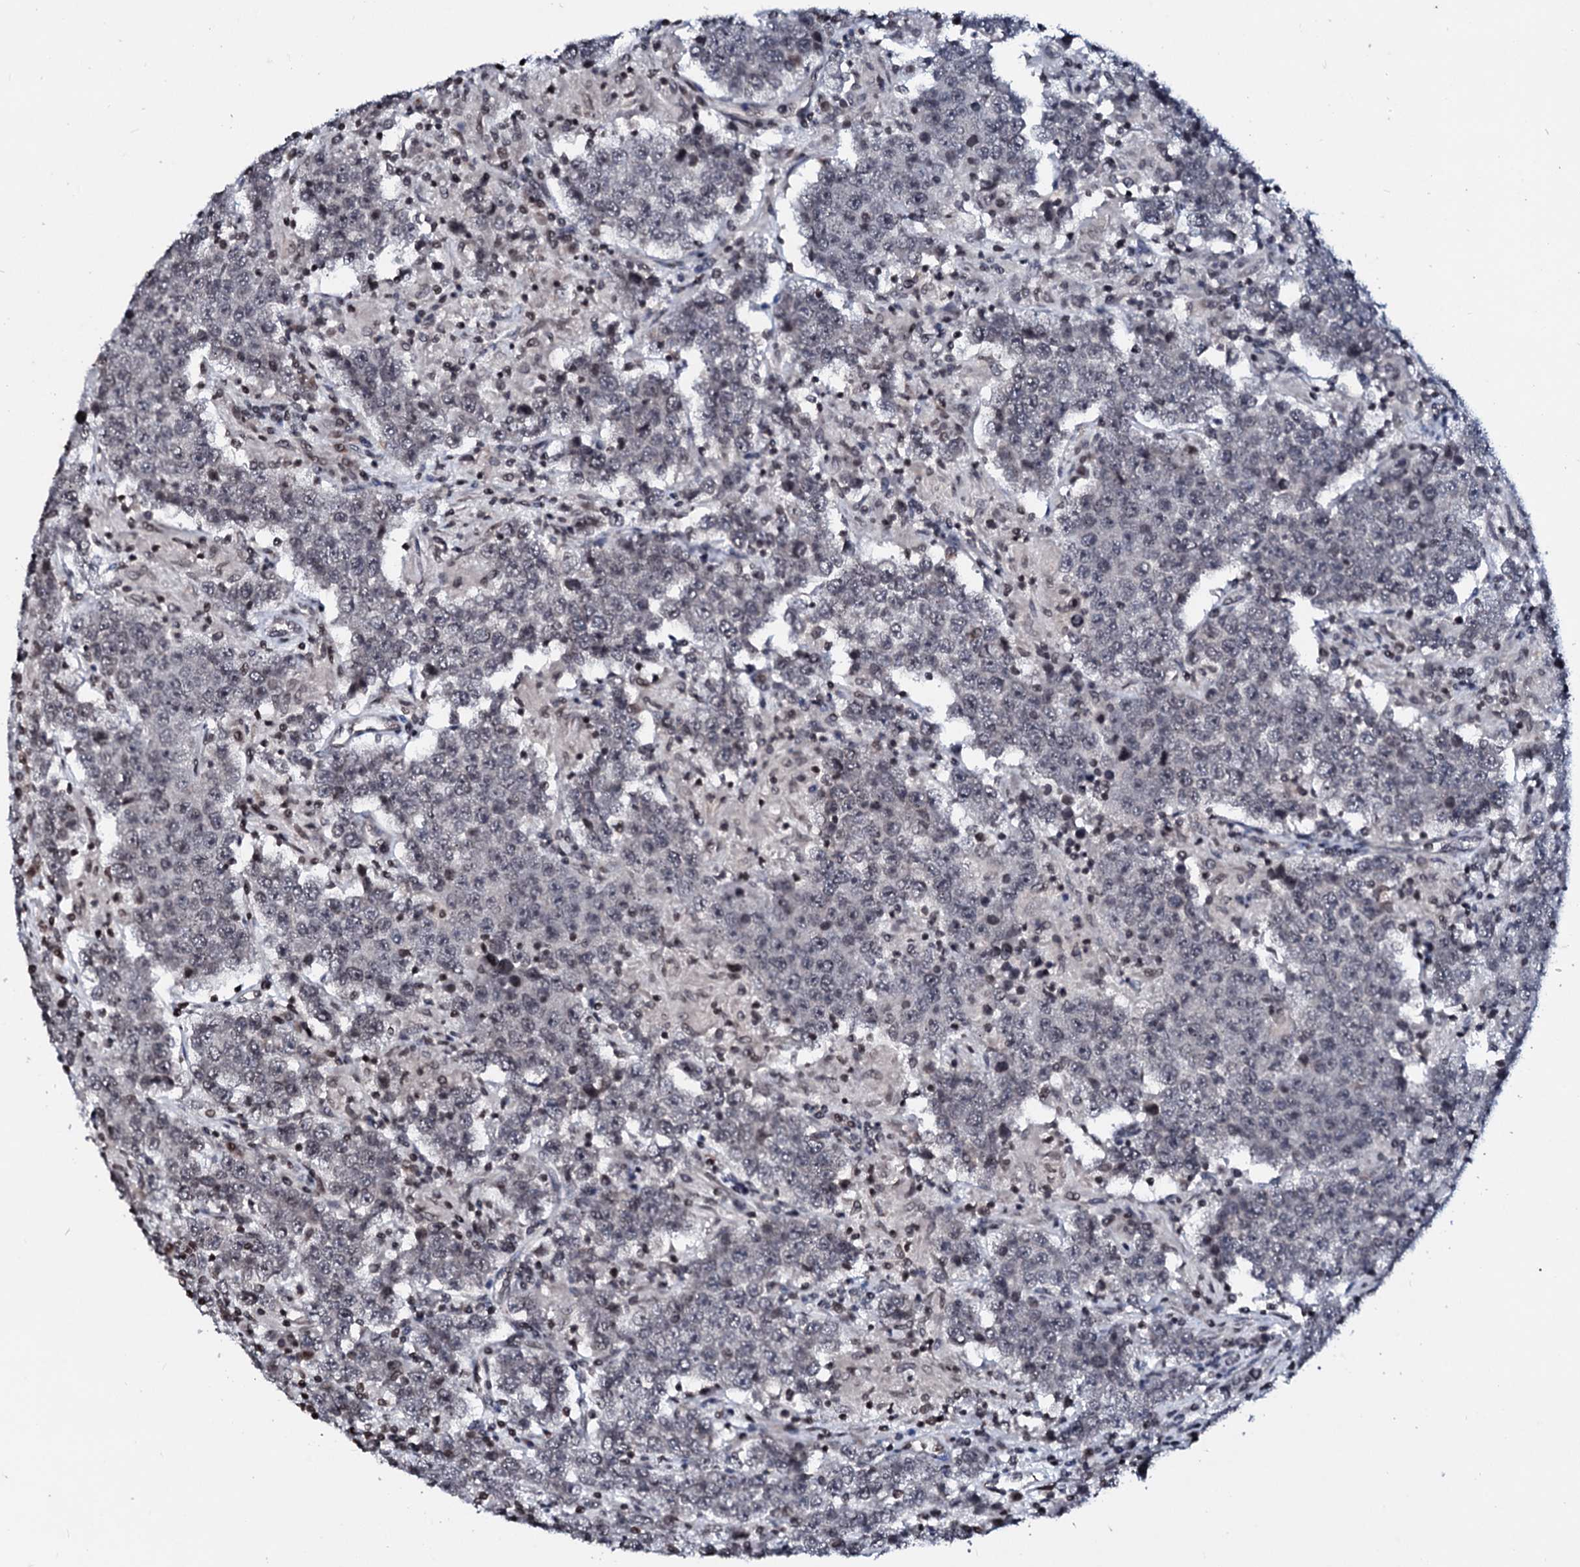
{"staining": {"intensity": "negative", "quantity": "none", "location": "none"}, "tissue": "testis cancer", "cell_type": "Tumor cells", "image_type": "cancer", "snomed": [{"axis": "morphology", "description": "Normal tissue, NOS"}, {"axis": "morphology", "description": "Urothelial carcinoma, High grade"}, {"axis": "morphology", "description": "Seminoma, NOS"}, {"axis": "morphology", "description": "Carcinoma, Embryonal, NOS"}, {"axis": "topography", "description": "Urinary bladder"}, {"axis": "topography", "description": "Testis"}], "caption": "Immunohistochemical staining of seminoma (testis) reveals no significant staining in tumor cells.", "gene": "LSM11", "patient": {"sex": "male", "age": 41}}